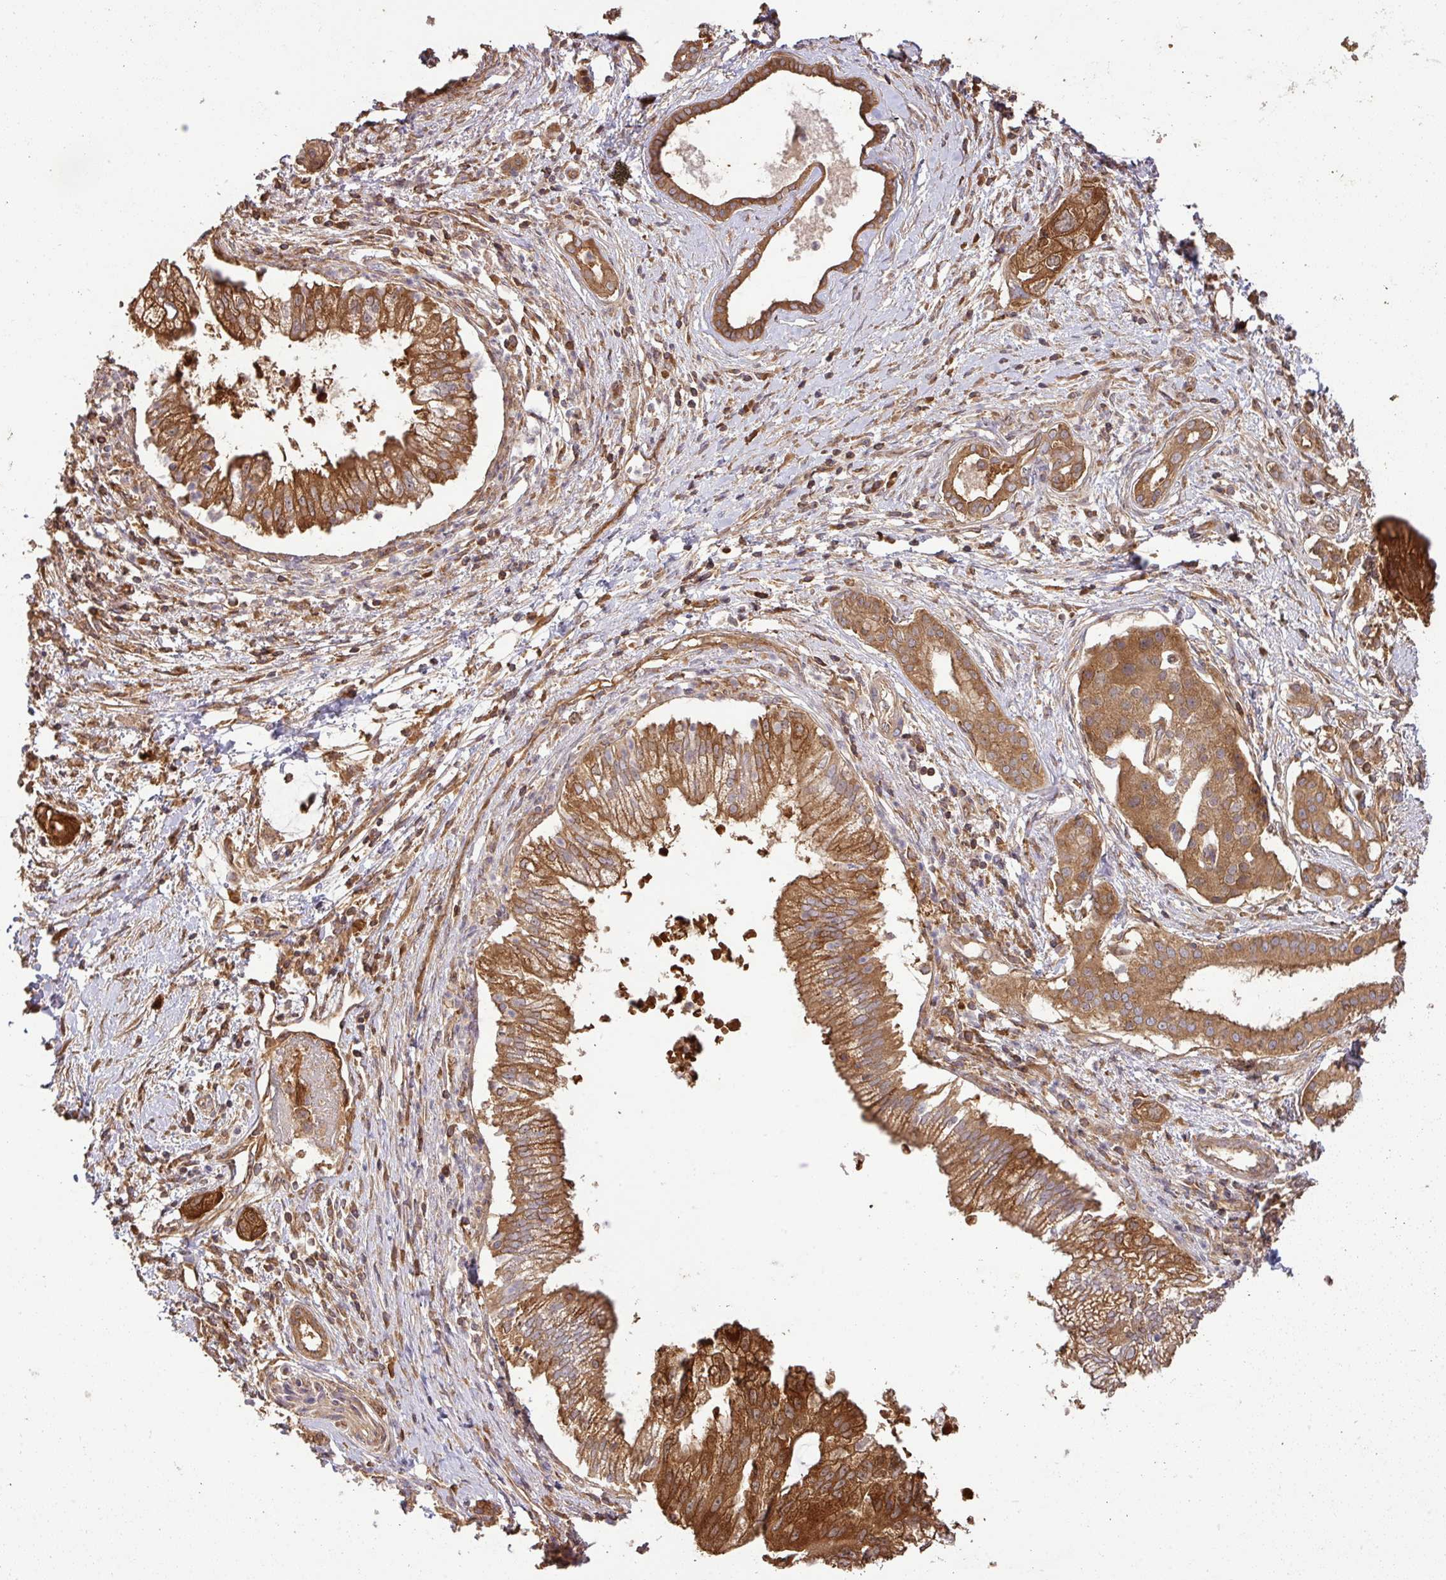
{"staining": {"intensity": "strong", "quantity": ">75%", "location": "cytoplasmic/membranous"}, "tissue": "pancreatic cancer", "cell_type": "Tumor cells", "image_type": "cancer", "snomed": [{"axis": "morphology", "description": "Adenocarcinoma, NOS"}, {"axis": "topography", "description": "Pancreas"}], "caption": "Strong cytoplasmic/membranous positivity for a protein is seen in about >75% of tumor cells of pancreatic adenocarcinoma using IHC.", "gene": "GSPT1", "patient": {"sex": "male", "age": 70}}